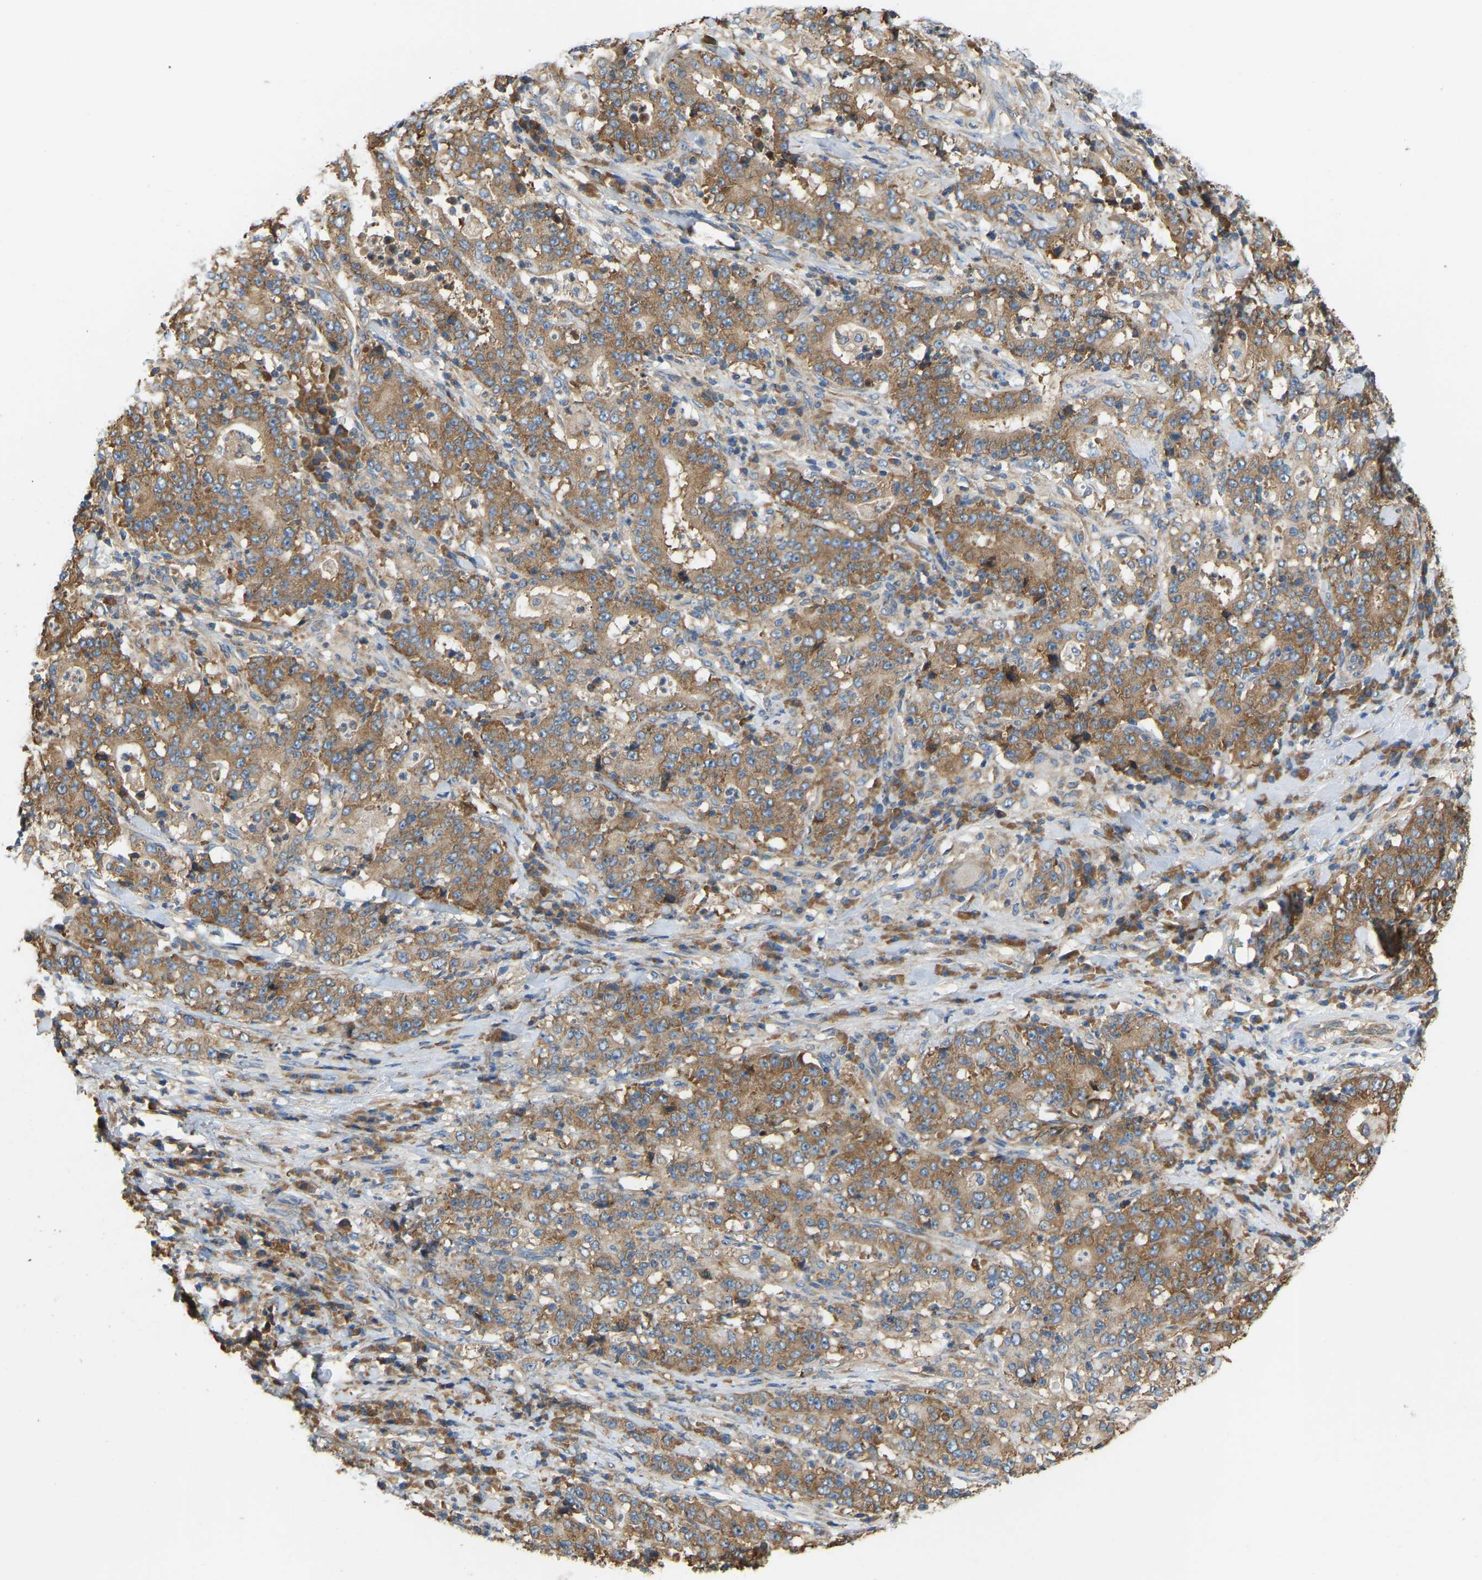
{"staining": {"intensity": "moderate", "quantity": ">75%", "location": "cytoplasmic/membranous"}, "tissue": "stomach cancer", "cell_type": "Tumor cells", "image_type": "cancer", "snomed": [{"axis": "morphology", "description": "Normal tissue, NOS"}, {"axis": "morphology", "description": "Adenocarcinoma, NOS"}, {"axis": "topography", "description": "Stomach, upper"}, {"axis": "topography", "description": "Stomach"}], "caption": "This histopathology image displays immunohistochemistry staining of stomach cancer (adenocarcinoma), with medium moderate cytoplasmic/membranous positivity in approximately >75% of tumor cells.", "gene": "RPS6KB2", "patient": {"sex": "male", "age": 59}}